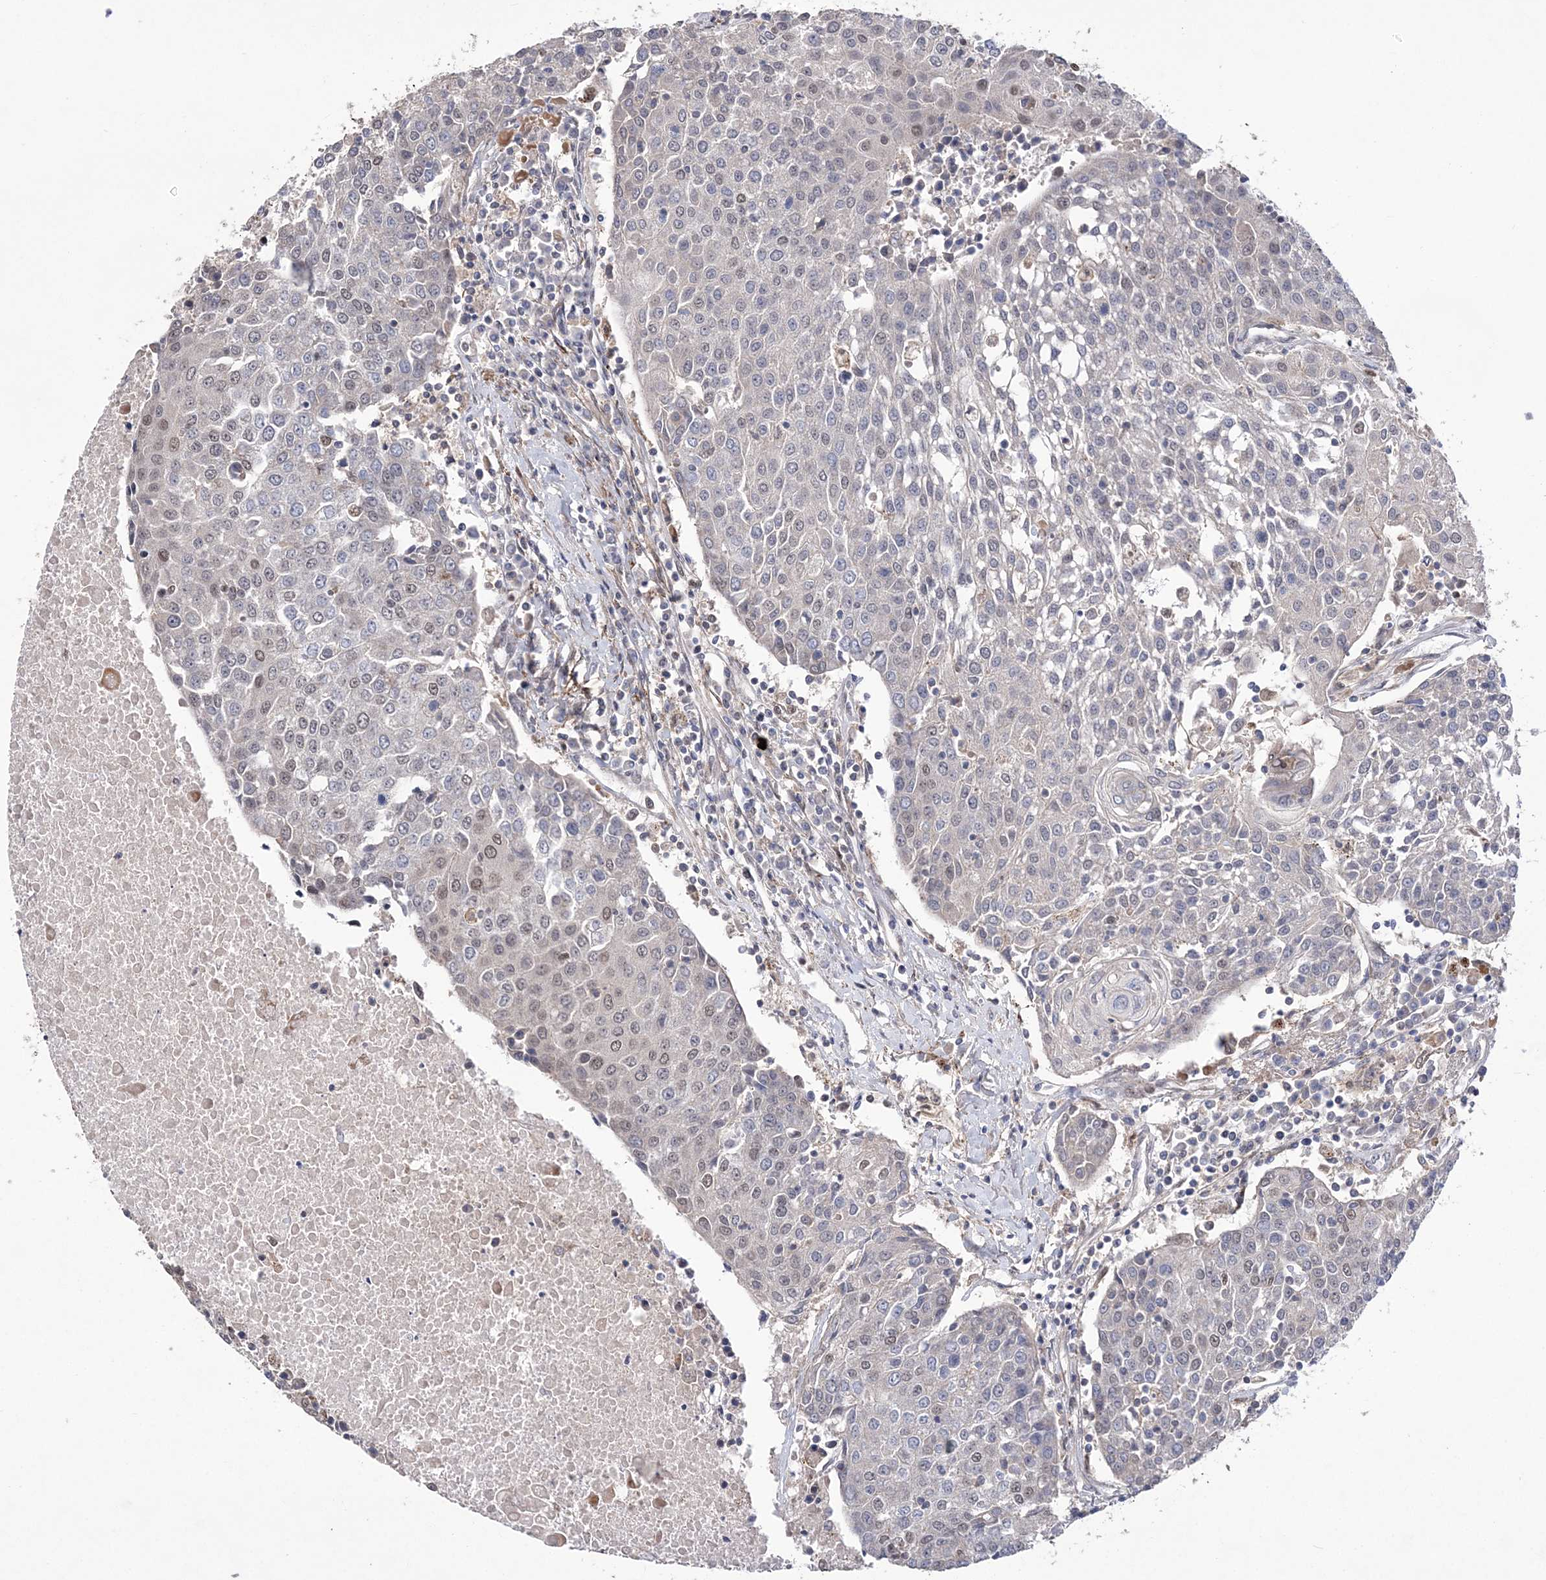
{"staining": {"intensity": "weak", "quantity": "<25%", "location": "nuclear"}, "tissue": "urothelial cancer", "cell_type": "Tumor cells", "image_type": "cancer", "snomed": [{"axis": "morphology", "description": "Urothelial carcinoma, High grade"}, {"axis": "topography", "description": "Urinary bladder"}], "caption": "A histopathology image of human urothelial cancer is negative for staining in tumor cells.", "gene": "BOD1L1", "patient": {"sex": "female", "age": 85}}